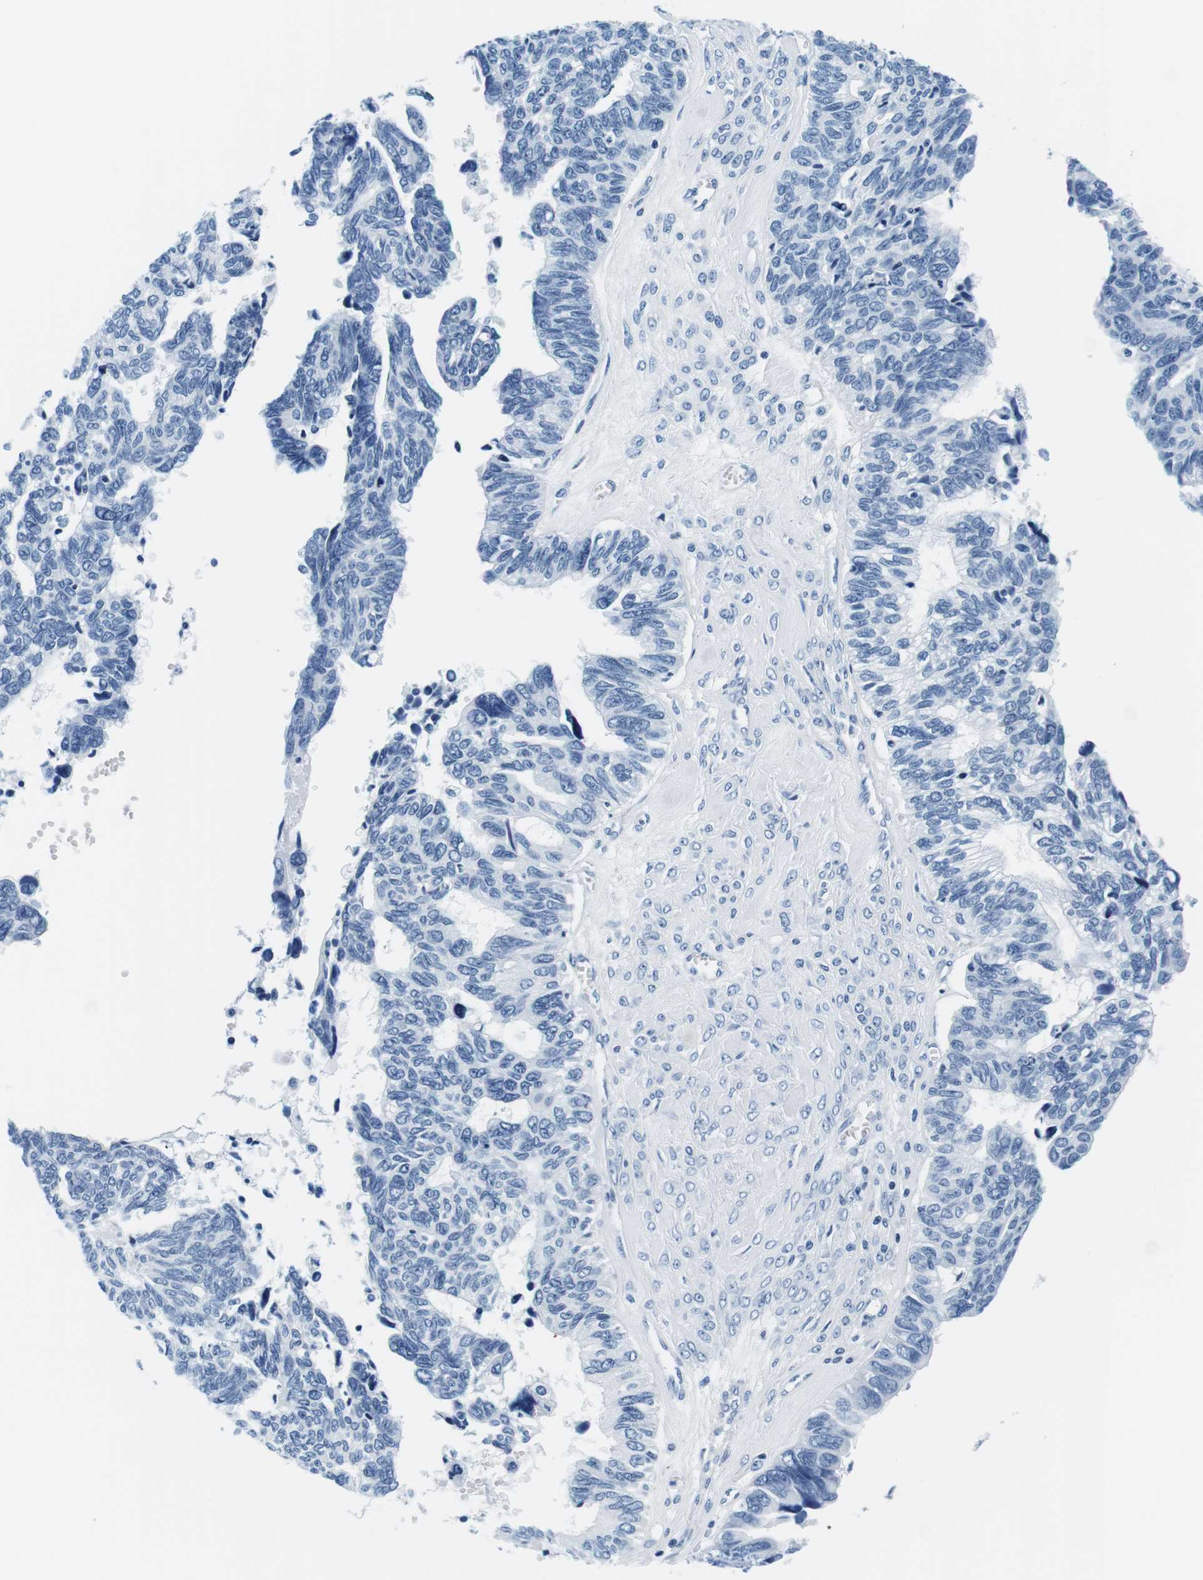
{"staining": {"intensity": "negative", "quantity": "none", "location": "none"}, "tissue": "ovarian cancer", "cell_type": "Tumor cells", "image_type": "cancer", "snomed": [{"axis": "morphology", "description": "Cystadenocarcinoma, serous, NOS"}, {"axis": "topography", "description": "Ovary"}], "caption": "Immunohistochemical staining of human ovarian cancer demonstrates no significant positivity in tumor cells. The staining was performed using DAB to visualize the protein expression in brown, while the nuclei were stained in blue with hematoxylin (Magnification: 20x).", "gene": "ELANE", "patient": {"sex": "female", "age": 79}}